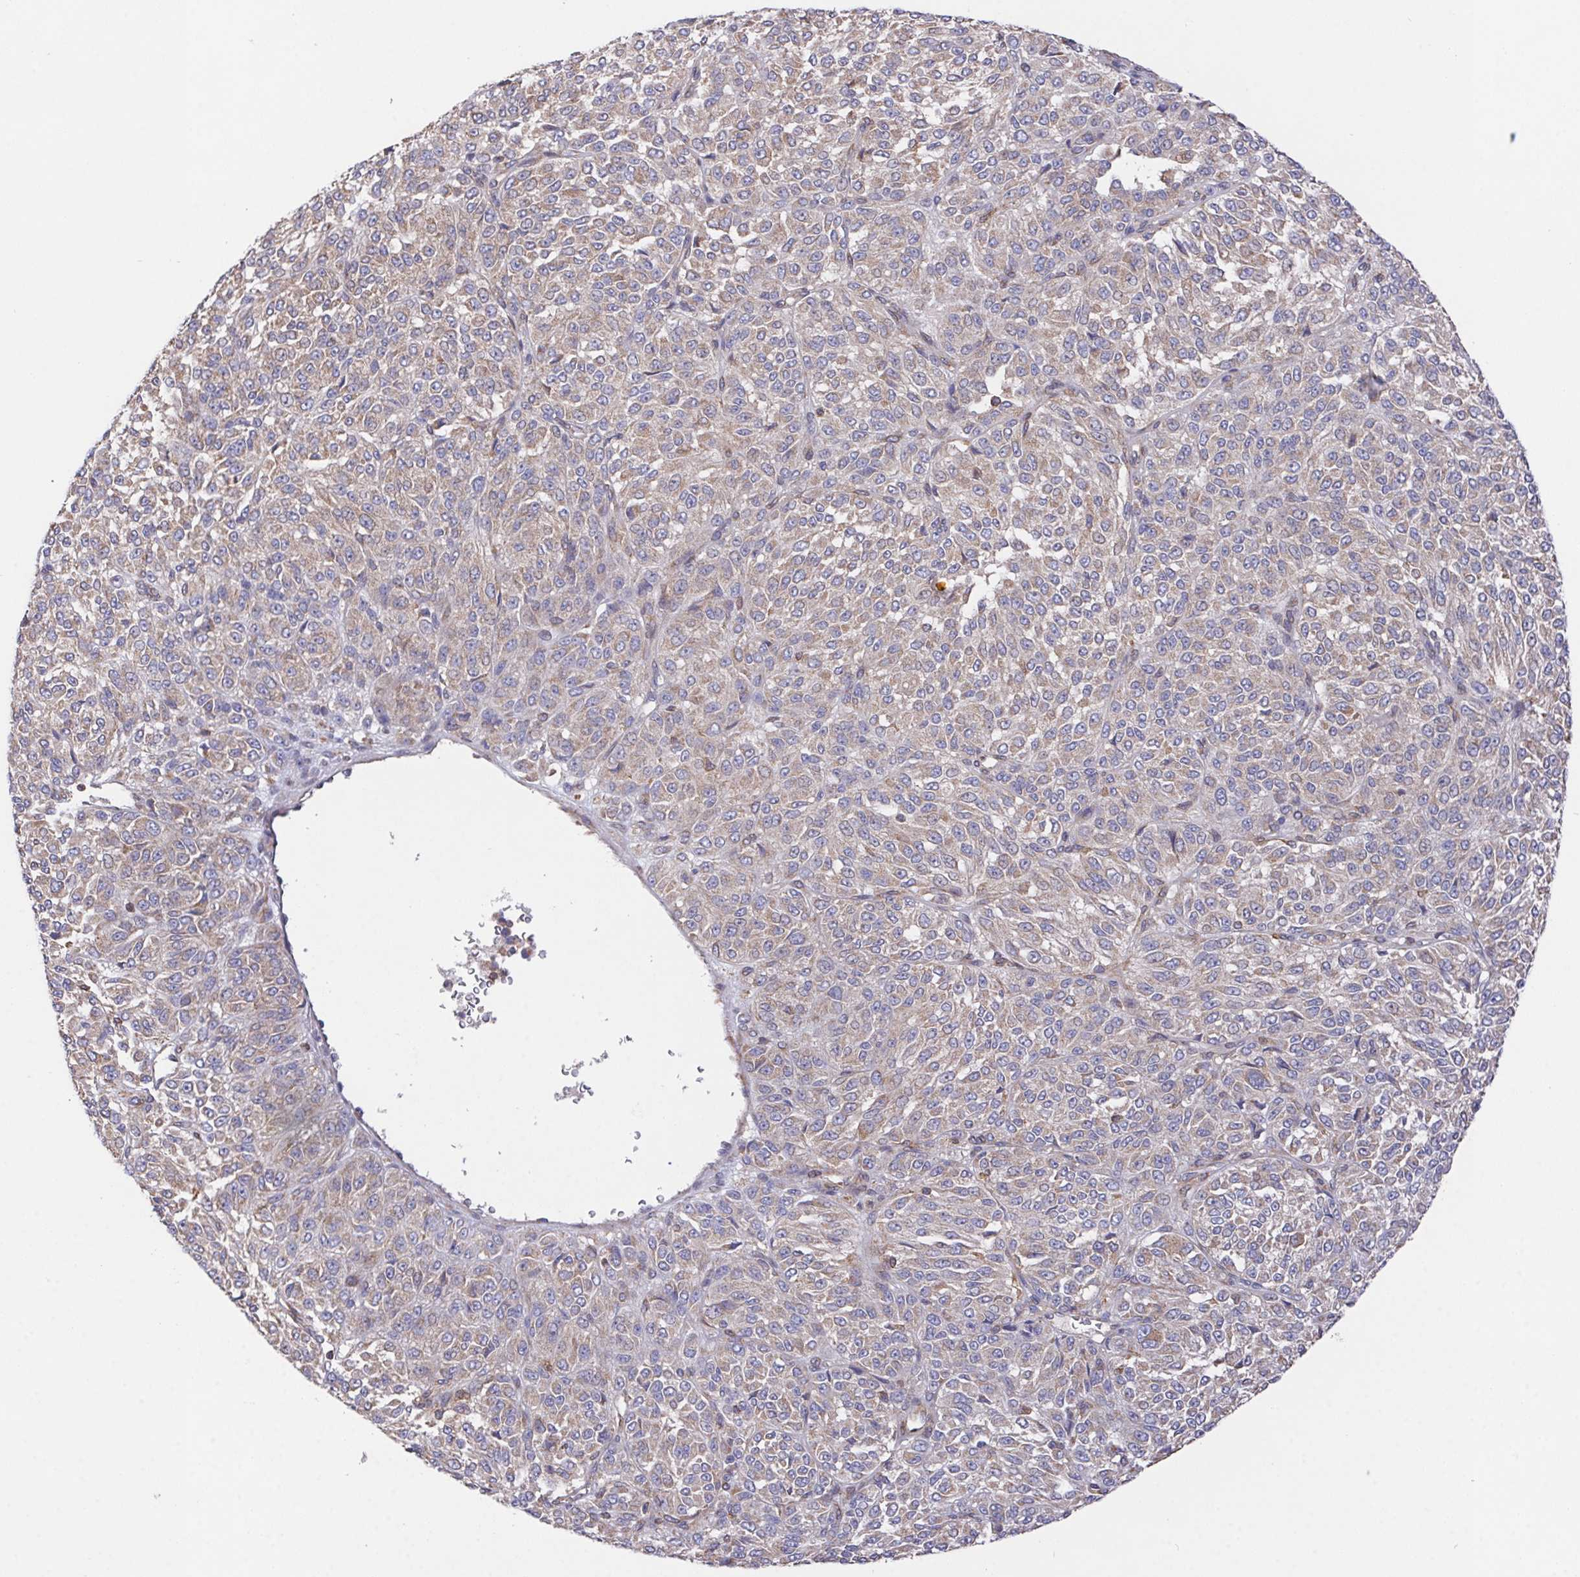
{"staining": {"intensity": "weak", "quantity": "25%-75%", "location": "cytoplasmic/membranous"}, "tissue": "melanoma", "cell_type": "Tumor cells", "image_type": "cancer", "snomed": [{"axis": "morphology", "description": "Malignant melanoma, Metastatic site"}, {"axis": "topography", "description": "Brain"}], "caption": "IHC image of human melanoma stained for a protein (brown), which shows low levels of weak cytoplasmic/membranous positivity in about 25%-75% of tumor cells.", "gene": "FAM241A", "patient": {"sex": "female", "age": 56}}